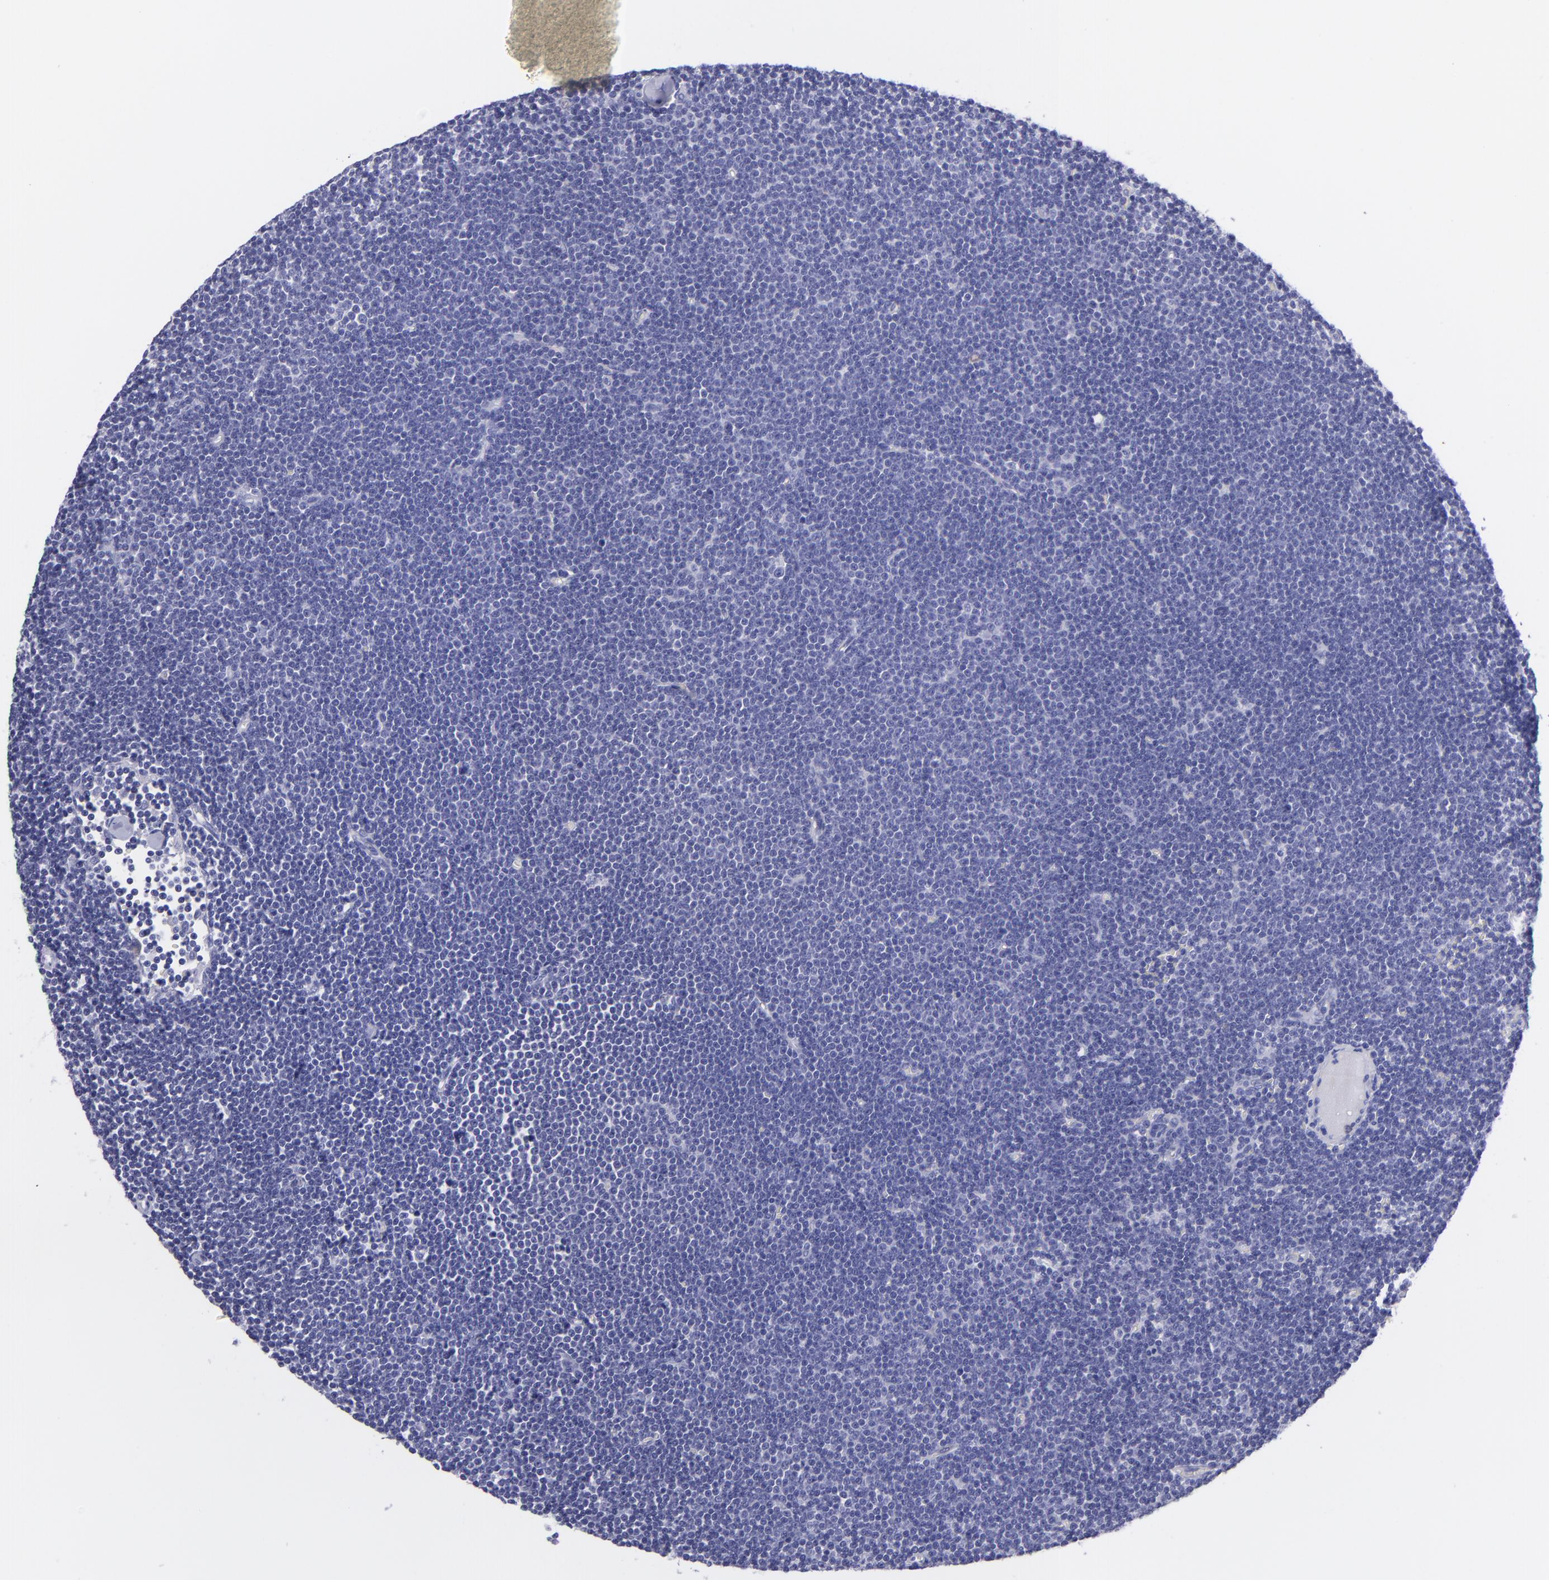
{"staining": {"intensity": "negative", "quantity": "none", "location": "none"}, "tissue": "lymphoma", "cell_type": "Tumor cells", "image_type": "cancer", "snomed": [{"axis": "morphology", "description": "Malignant lymphoma, non-Hodgkin's type, Low grade"}, {"axis": "topography", "description": "Lymph node"}], "caption": "Tumor cells show no significant protein staining in lymphoma.", "gene": "CNP", "patient": {"sex": "female", "age": 73}}